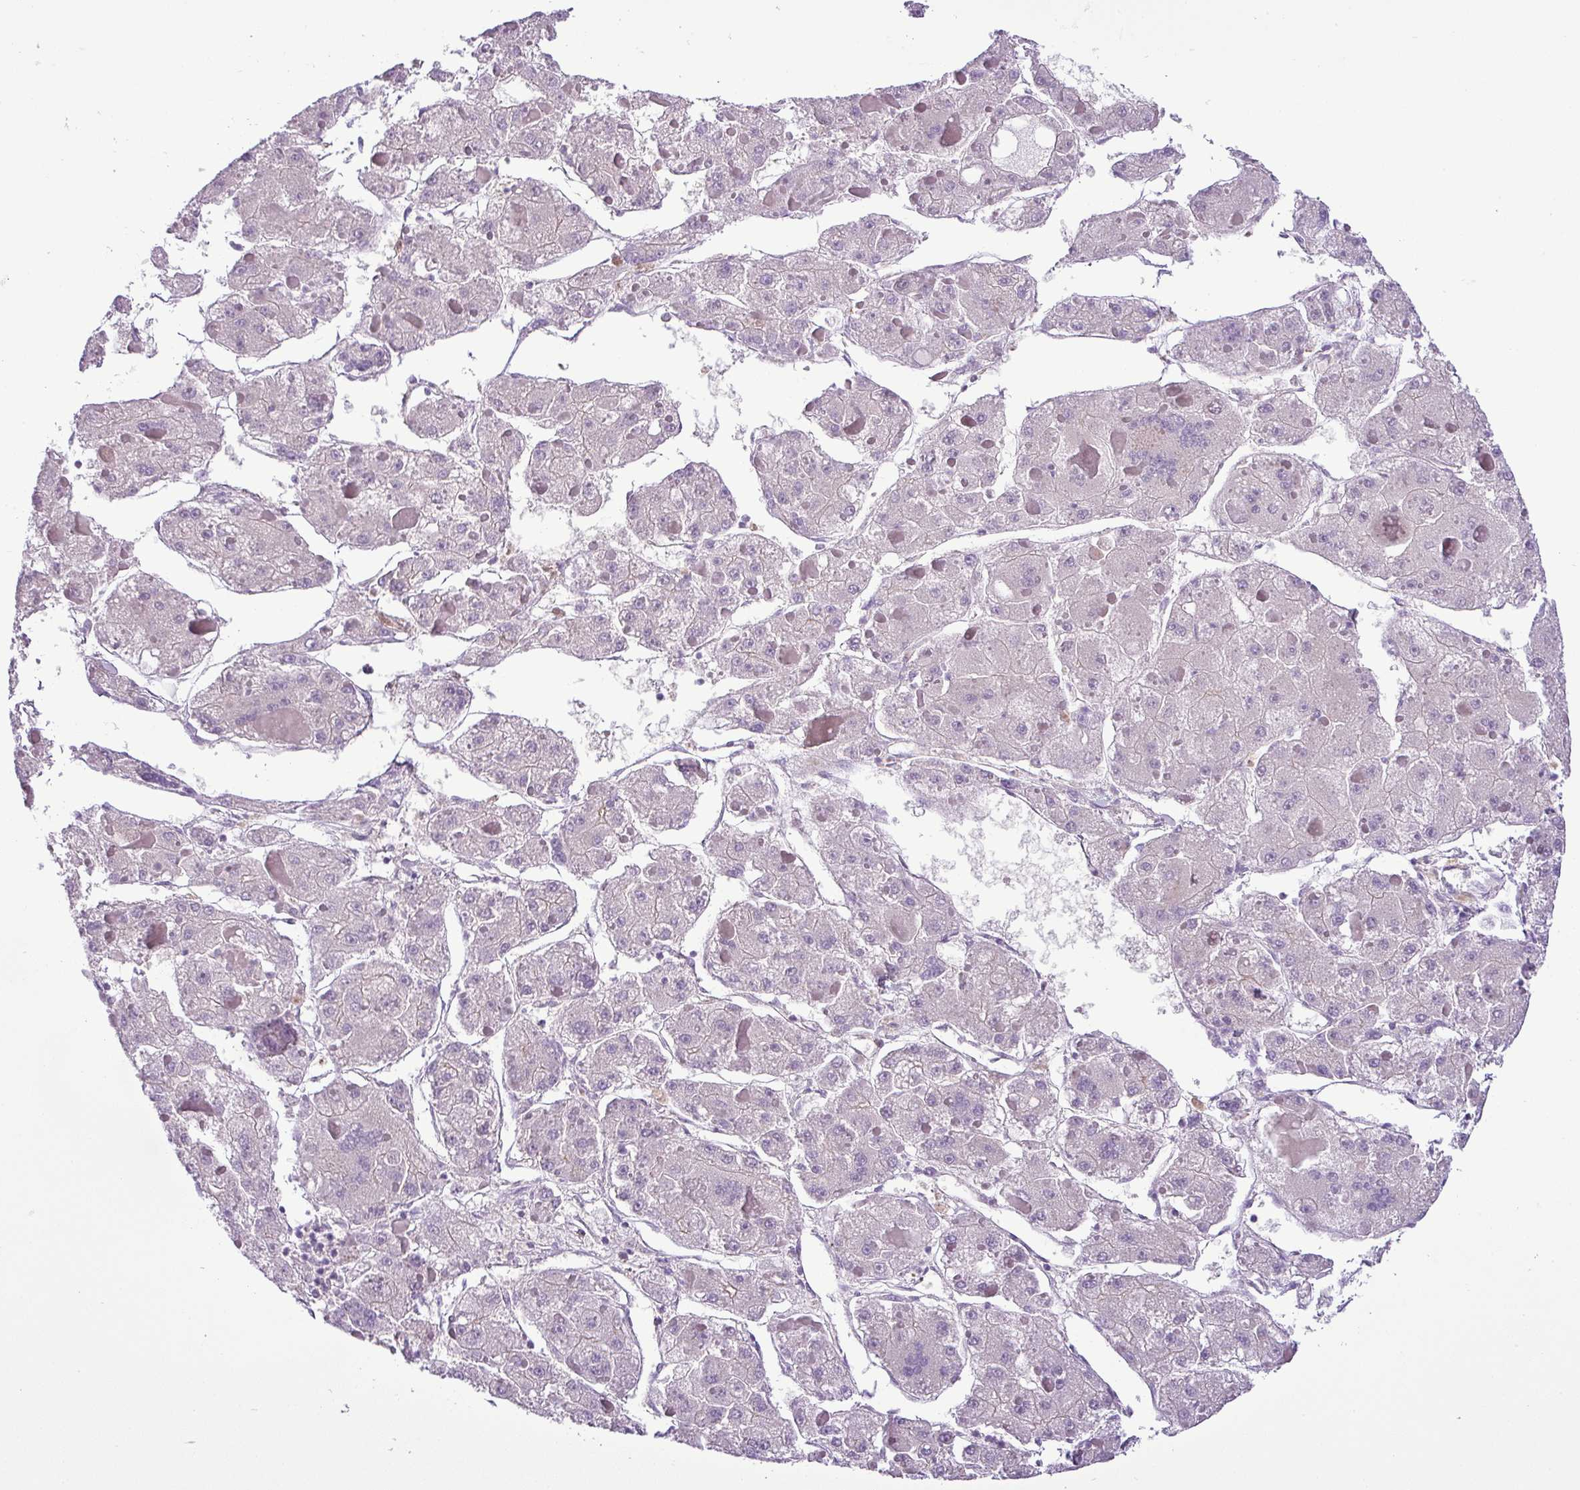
{"staining": {"intensity": "negative", "quantity": "none", "location": "none"}, "tissue": "liver cancer", "cell_type": "Tumor cells", "image_type": "cancer", "snomed": [{"axis": "morphology", "description": "Carcinoma, Hepatocellular, NOS"}, {"axis": "topography", "description": "Liver"}], "caption": "Tumor cells are negative for brown protein staining in liver cancer (hepatocellular carcinoma).", "gene": "NBEAL2", "patient": {"sex": "female", "age": 73}}